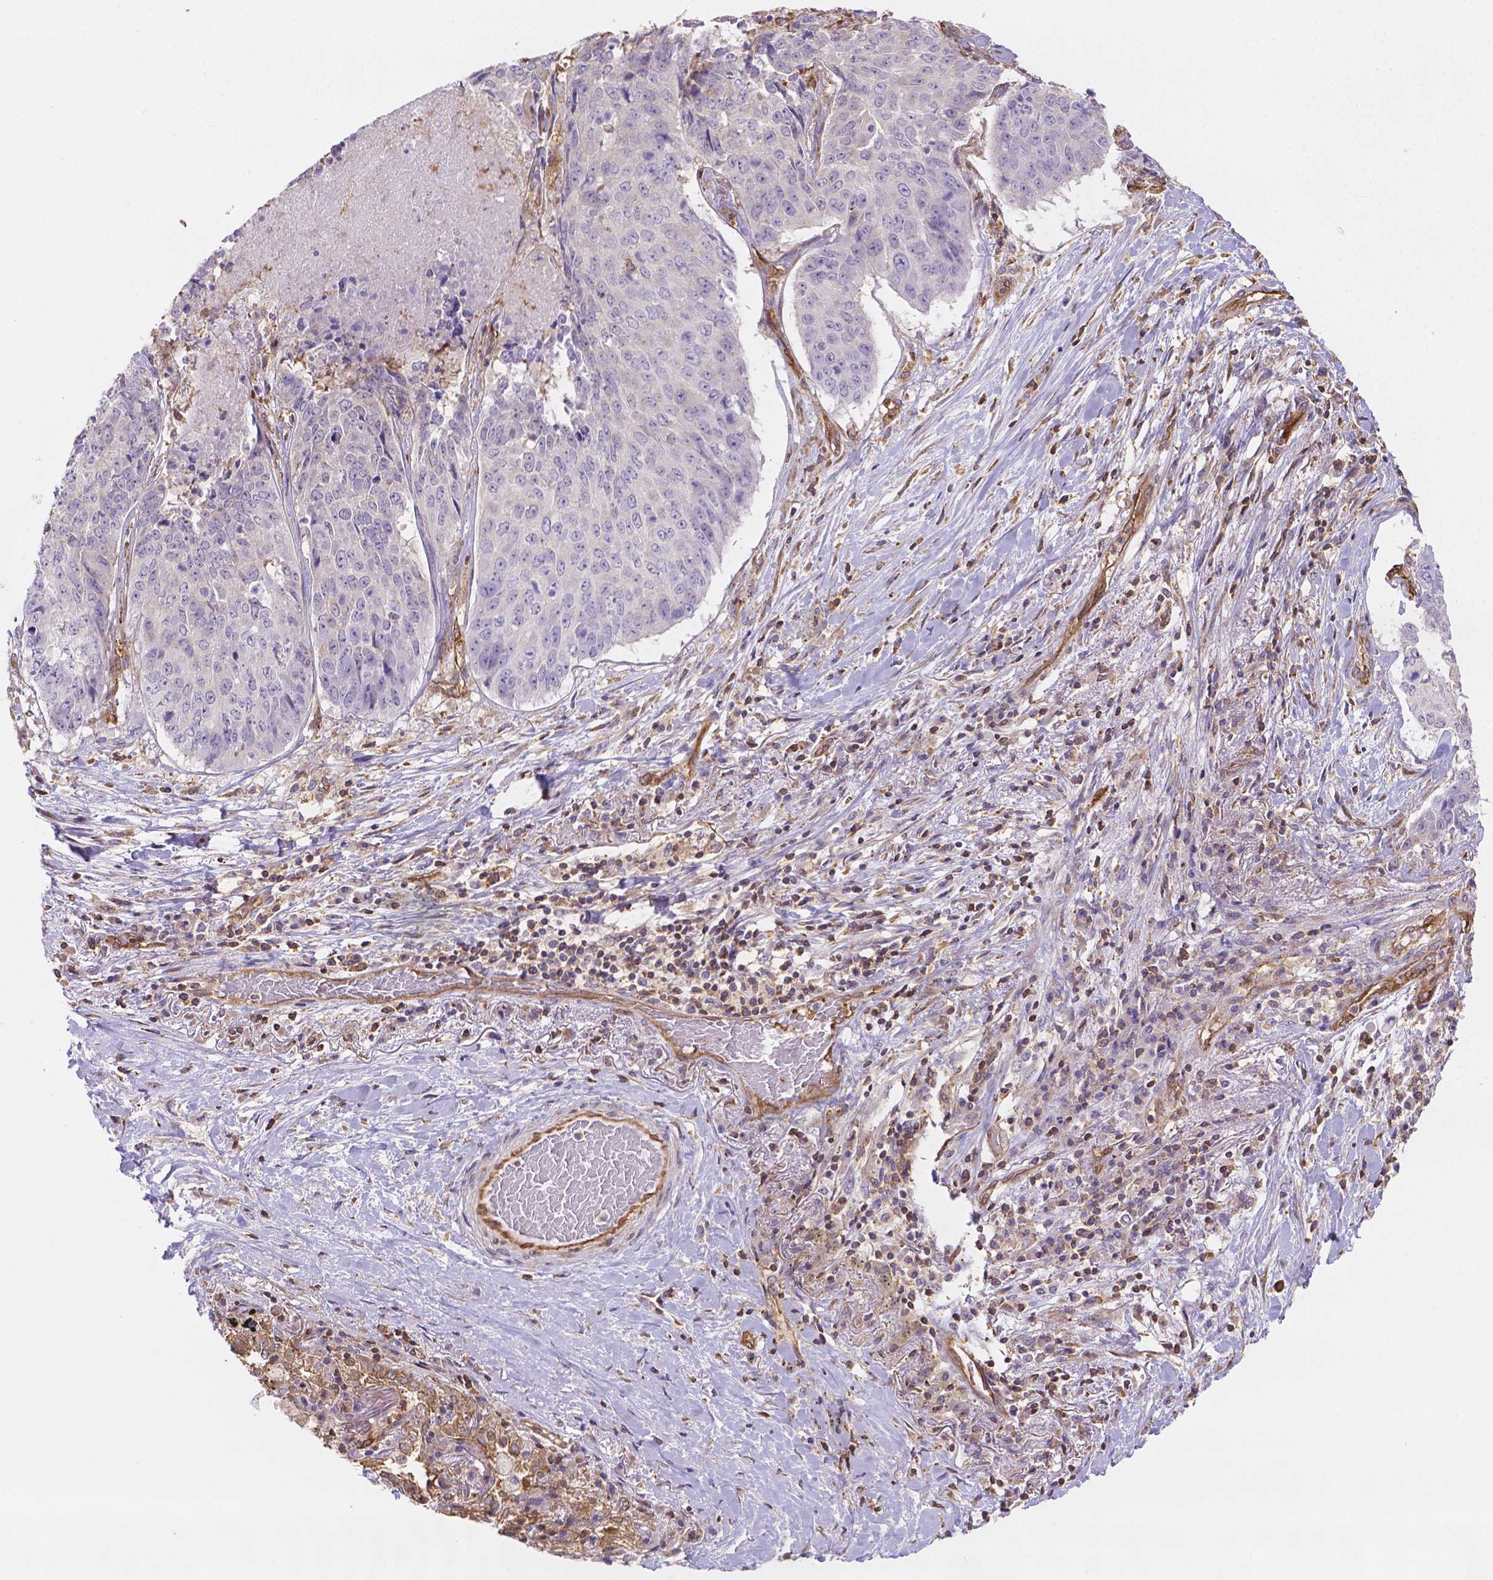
{"staining": {"intensity": "negative", "quantity": "none", "location": "none"}, "tissue": "lung cancer", "cell_type": "Tumor cells", "image_type": "cancer", "snomed": [{"axis": "morphology", "description": "Normal tissue, NOS"}, {"axis": "morphology", "description": "Squamous cell carcinoma, NOS"}, {"axis": "topography", "description": "Bronchus"}, {"axis": "topography", "description": "Lung"}], "caption": "Tumor cells are negative for protein expression in human squamous cell carcinoma (lung).", "gene": "DMWD", "patient": {"sex": "male", "age": 64}}